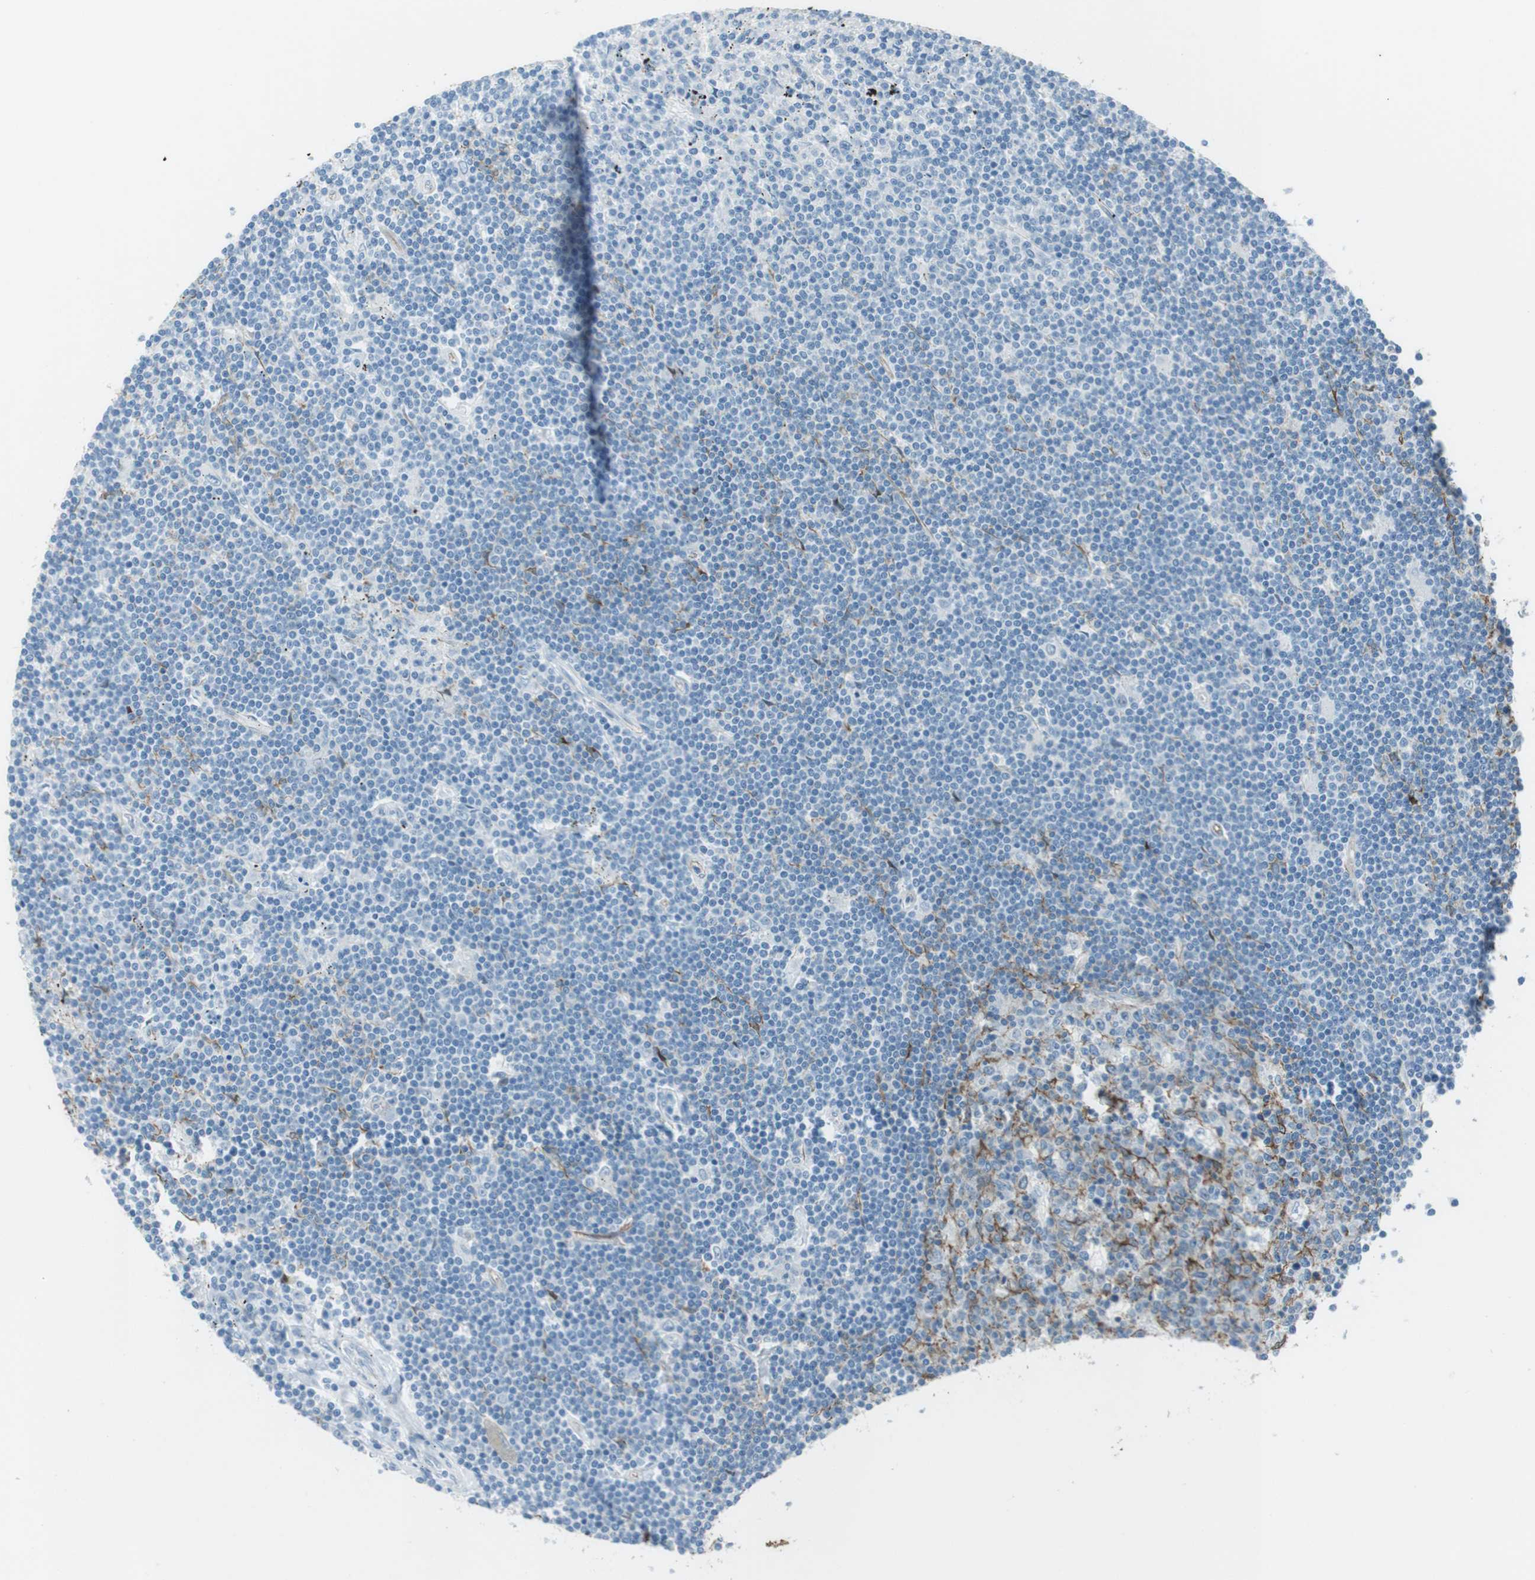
{"staining": {"intensity": "negative", "quantity": "none", "location": "none"}, "tissue": "lymphoma", "cell_type": "Tumor cells", "image_type": "cancer", "snomed": [{"axis": "morphology", "description": "Malignant lymphoma, non-Hodgkin's type, Low grade"}, {"axis": "topography", "description": "Spleen"}], "caption": "Histopathology image shows no protein staining in tumor cells of lymphoma tissue.", "gene": "TUBB2A", "patient": {"sex": "male", "age": 76}}